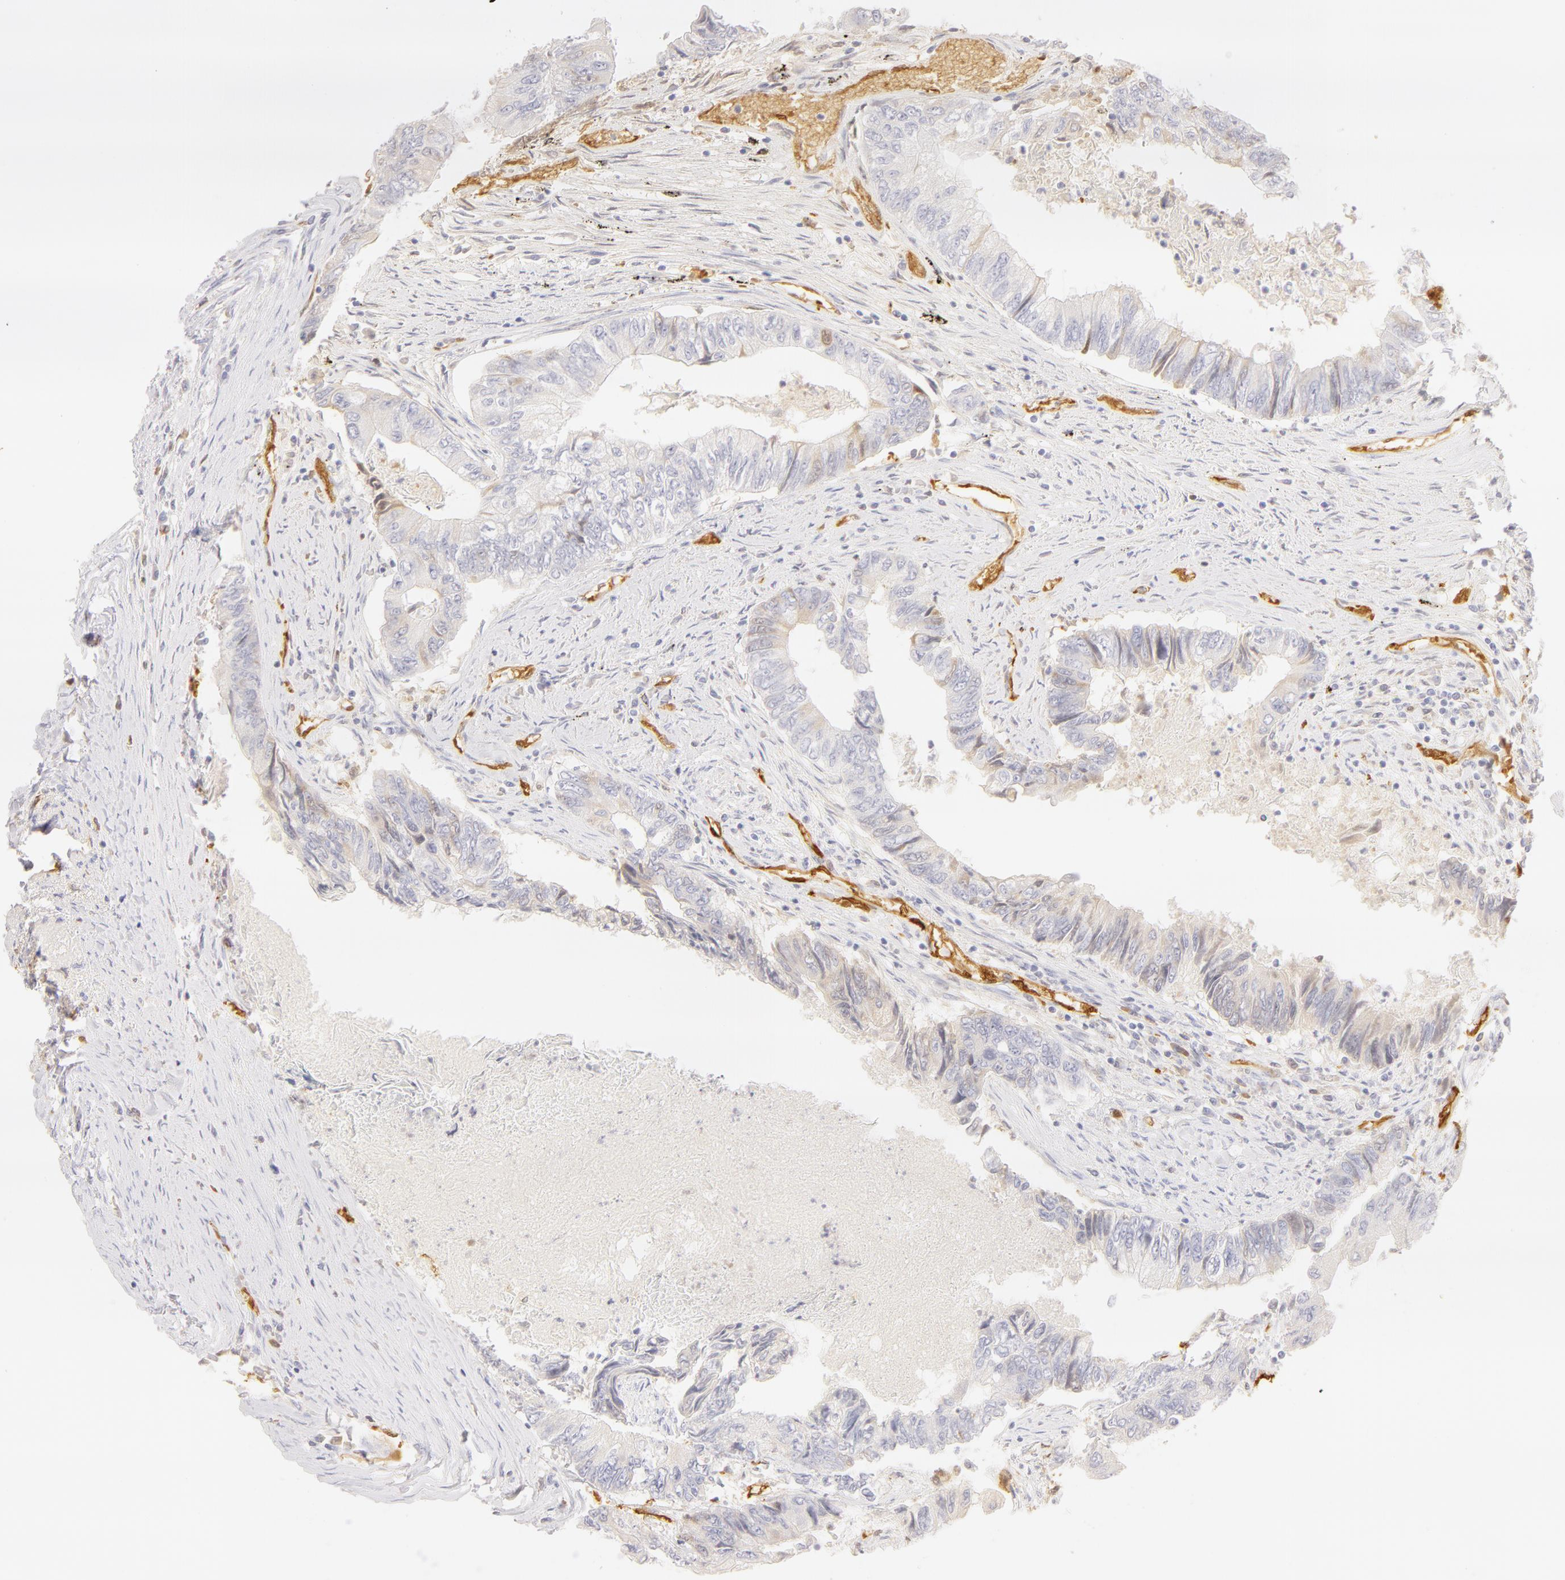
{"staining": {"intensity": "negative", "quantity": "none", "location": "none"}, "tissue": "colorectal cancer", "cell_type": "Tumor cells", "image_type": "cancer", "snomed": [{"axis": "morphology", "description": "Adenocarcinoma, NOS"}, {"axis": "topography", "description": "Rectum"}], "caption": "This micrograph is of colorectal adenocarcinoma stained with immunohistochemistry (IHC) to label a protein in brown with the nuclei are counter-stained blue. There is no expression in tumor cells. (Brightfield microscopy of DAB (3,3'-diaminobenzidine) IHC at high magnification).", "gene": "CA2", "patient": {"sex": "female", "age": 82}}